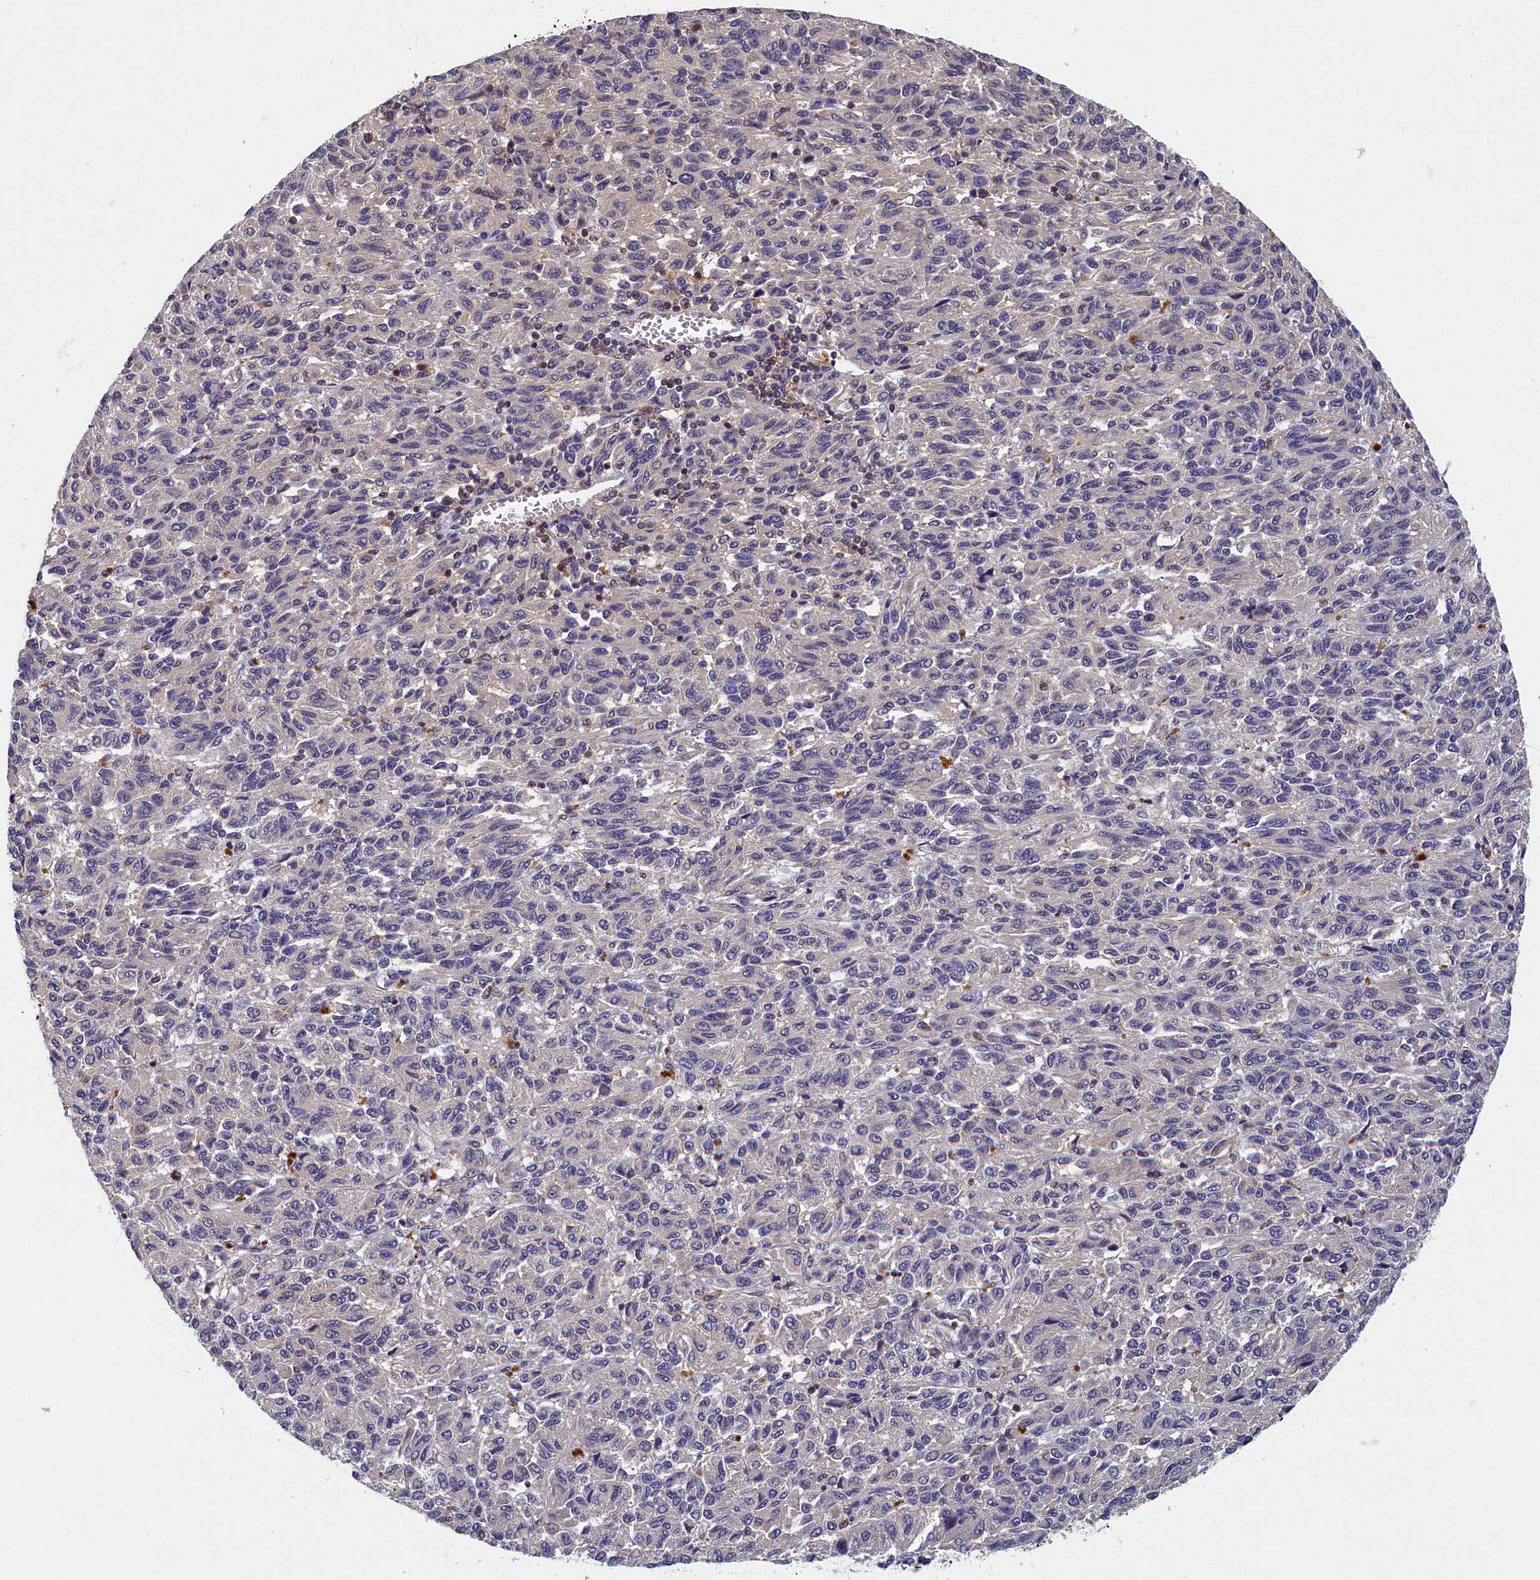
{"staining": {"intensity": "negative", "quantity": "none", "location": "none"}, "tissue": "melanoma", "cell_type": "Tumor cells", "image_type": "cancer", "snomed": [{"axis": "morphology", "description": "Malignant melanoma, Metastatic site"}, {"axis": "topography", "description": "Lung"}], "caption": "DAB (3,3'-diaminobenzidine) immunohistochemical staining of human malignant melanoma (metastatic site) reveals no significant expression in tumor cells.", "gene": "TBCB", "patient": {"sex": "male", "age": 64}}